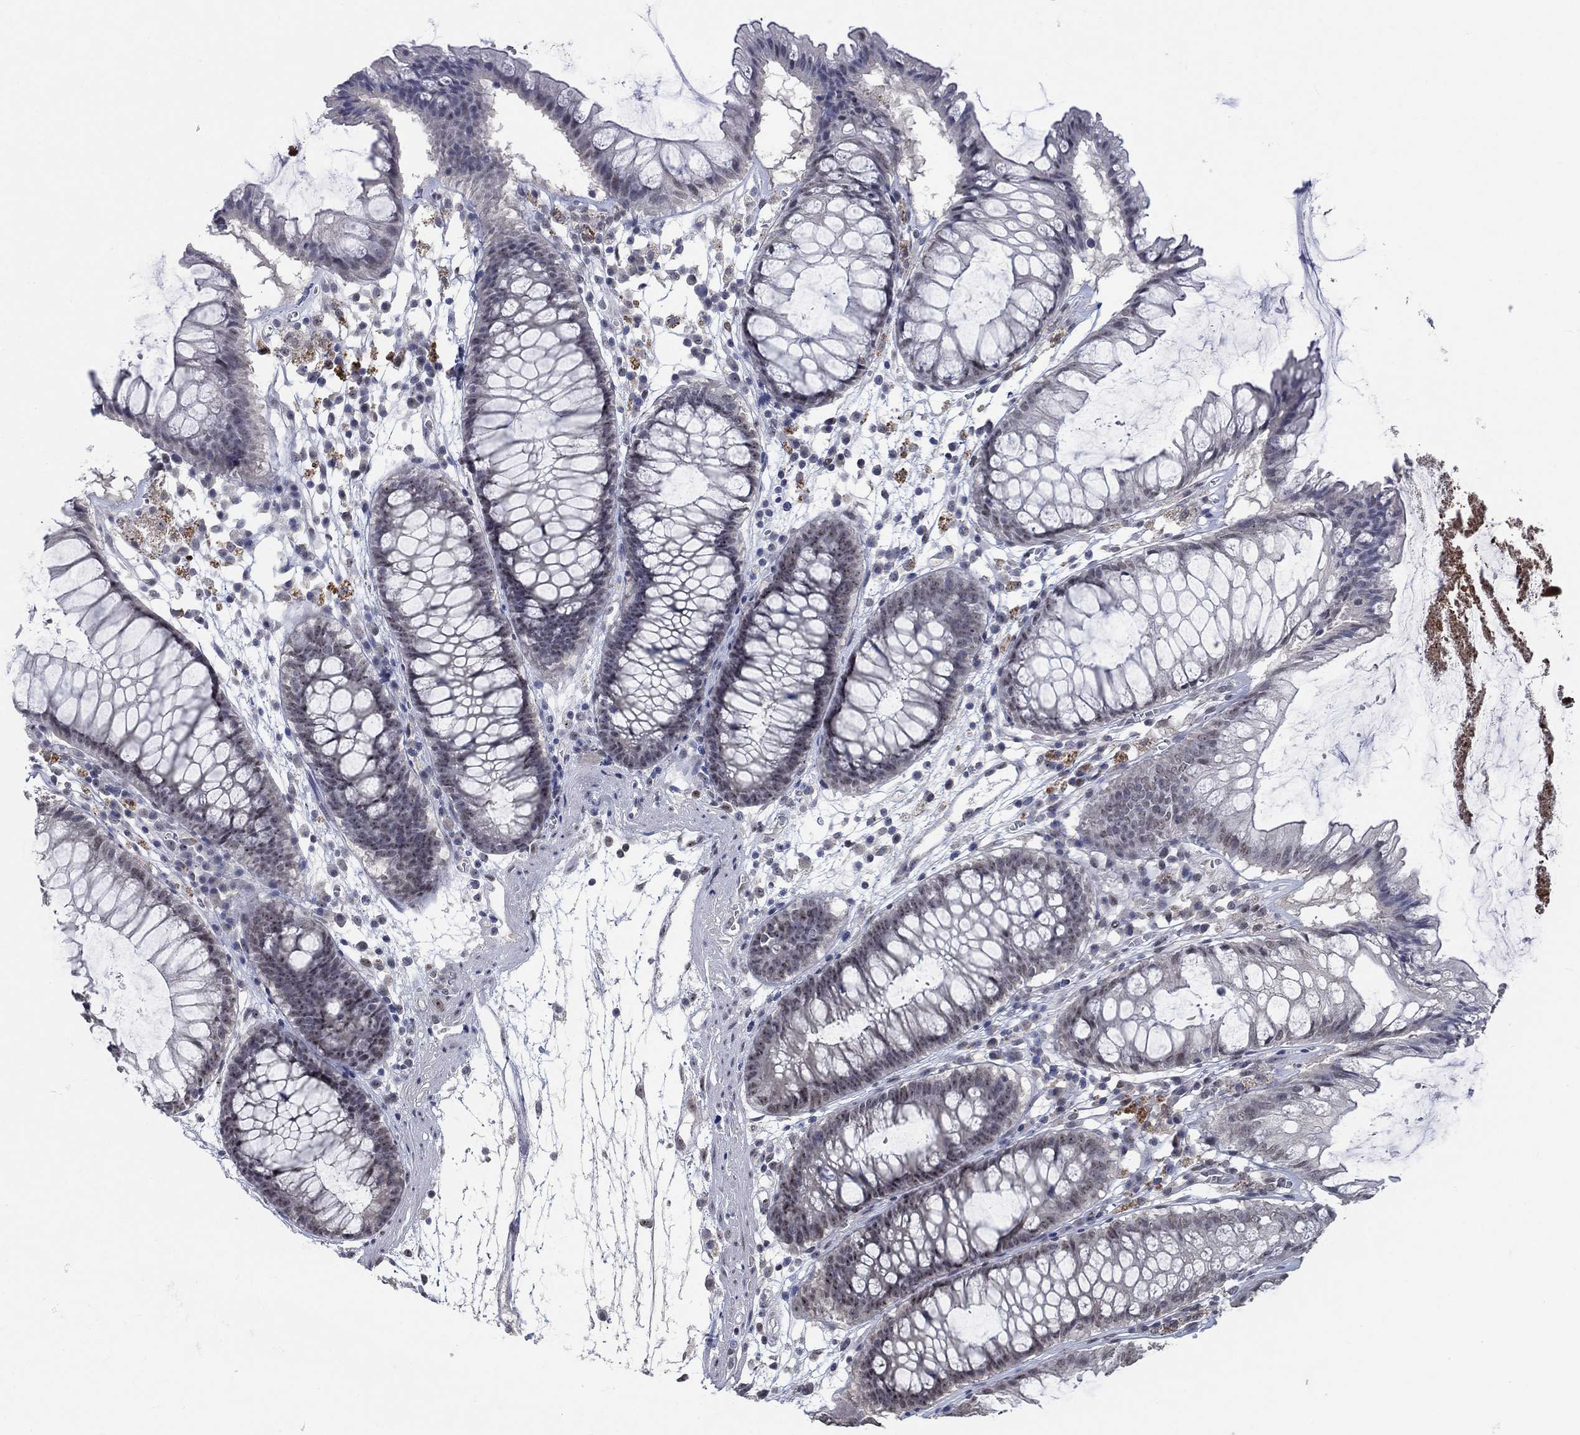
{"staining": {"intensity": "negative", "quantity": "none", "location": "none"}, "tissue": "colon", "cell_type": "Endothelial cells", "image_type": "normal", "snomed": [{"axis": "morphology", "description": "Normal tissue, NOS"}, {"axis": "morphology", "description": "Adenocarcinoma, NOS"}, {"axis": "topography", "description": "Colon"}], "caption": "Immunohistochemistry photomicrograph of benign colon: human colon stained with DAB (3,3'-diaminobenzidine) shows no significant protein expression in endothelial cells. (DAB immunohistochemistry, high magnification).", "gene": "HTN1", "patient": {"sex": "male", "age": 65}}